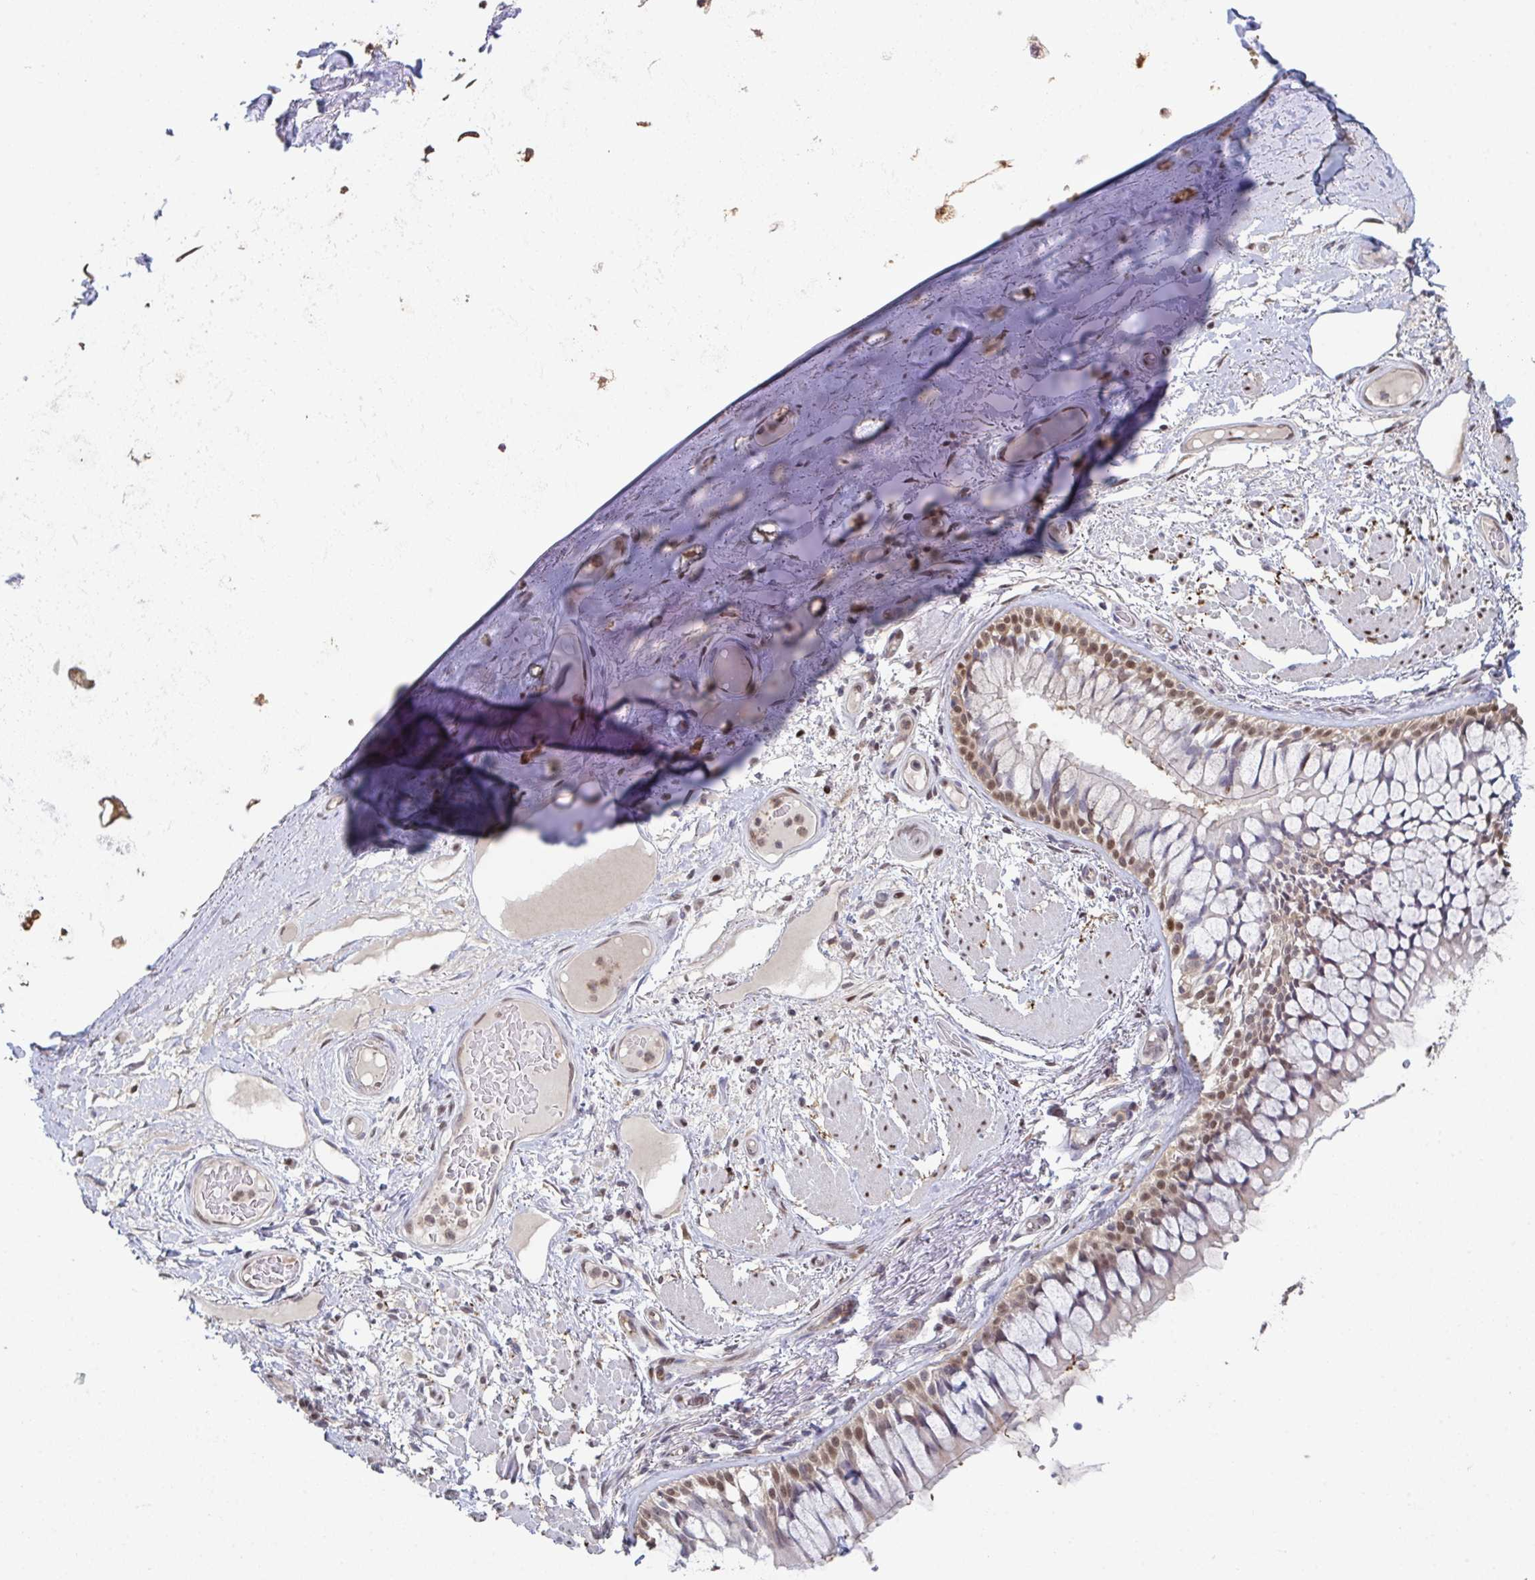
{"staining": {"intensity": "negative", "quantity": "none", "location": "none"}, "tissue": "adipose tissue", "cell_type": "Adipocytes", "image_type": "normal", "snomed": [{"axis": "morphology", "description": "Normal tissue, NOS"}, {"axis": "topography", "description": "Cartilage tissue"}, {"axis": "topography", "description": "Bronchus"}], "caption": "This is an immunohistochemistry (IHC) photomicrograph of normal human adipose tissue. There is no expression in adipocytes.", "gene": "ACD", "patient": {"sex": "male", "age": 64}}